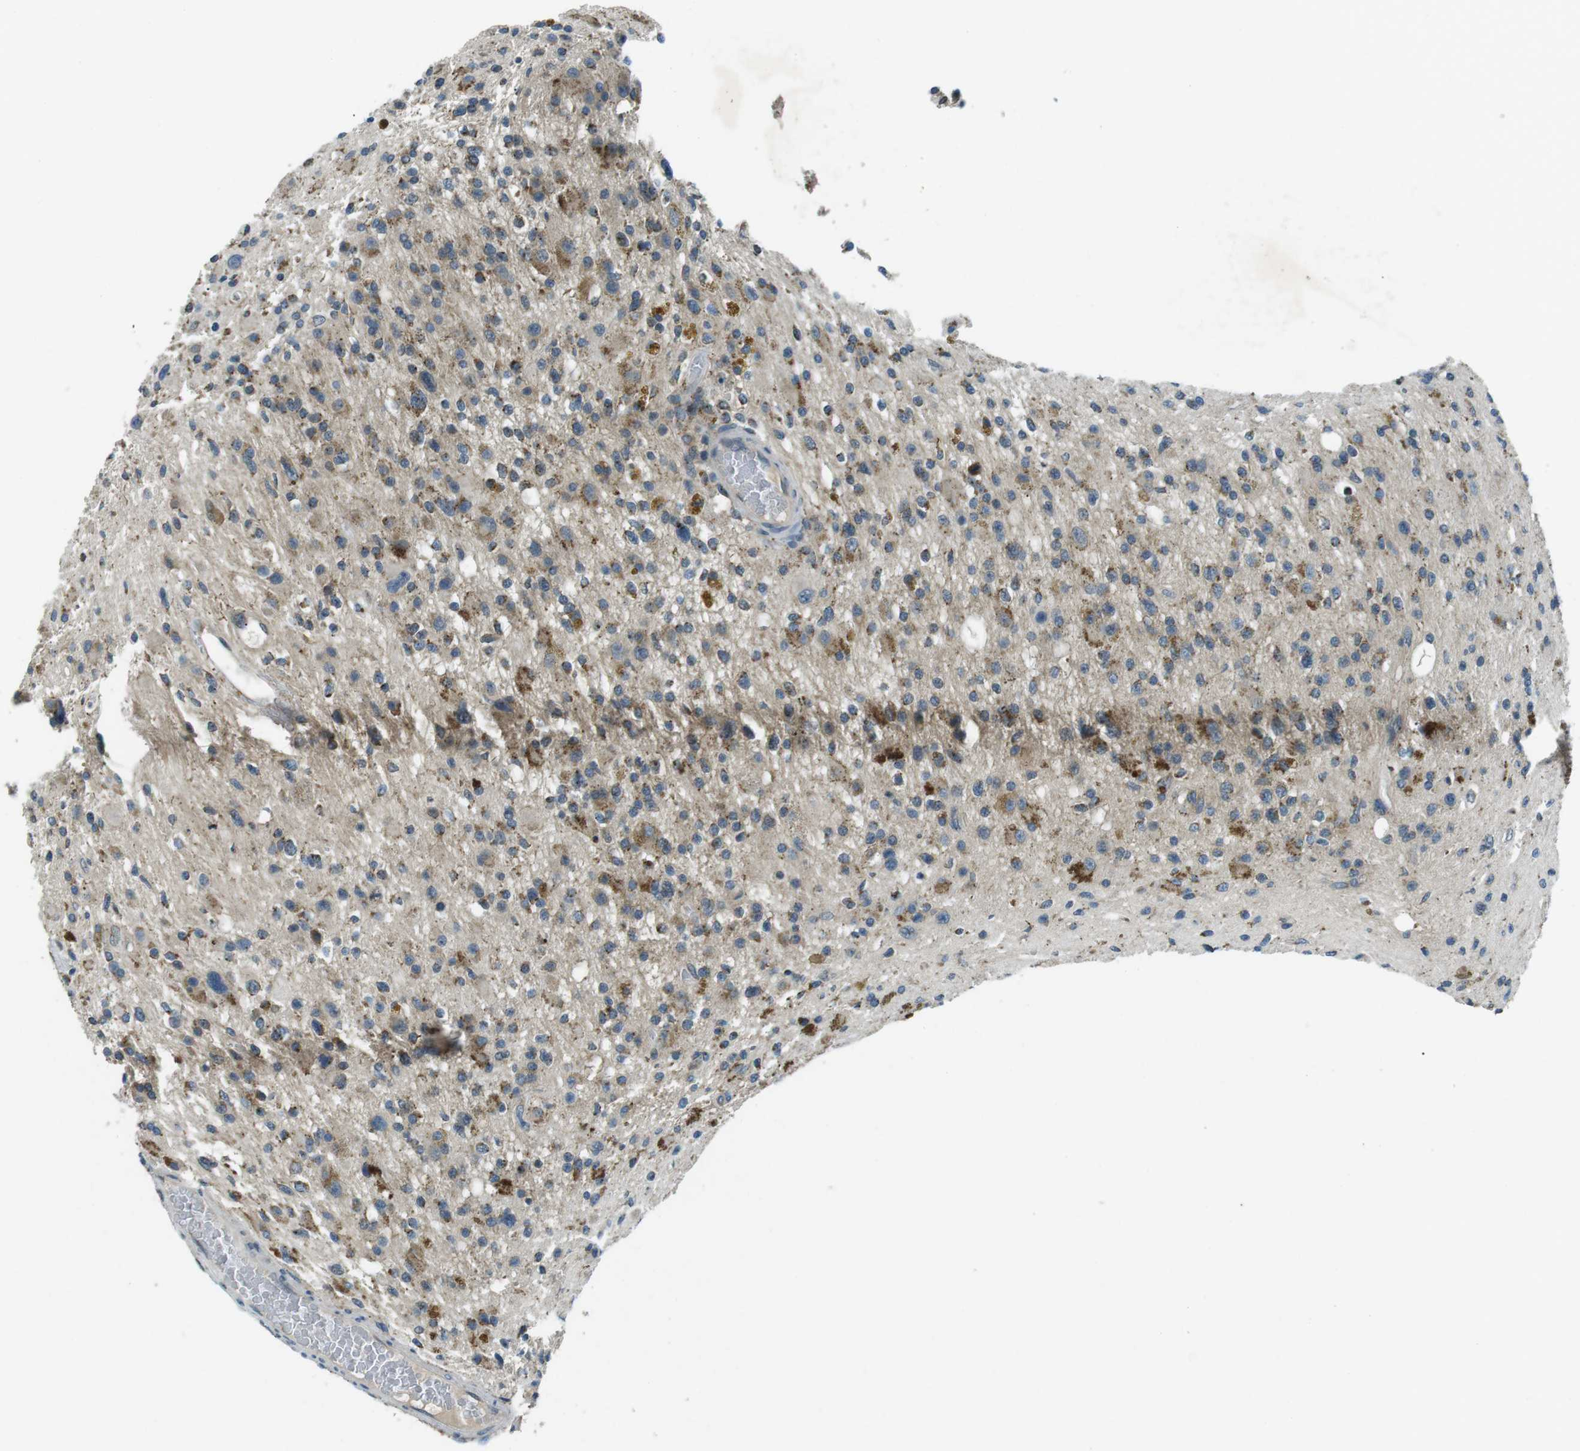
{"staining": {"intensity": "moderate", "quantity": "25%-75%", "location": "cytoplasmic/membranous"}, "tissue": "glioma", "cell_type": "Tumor cells", "image_type": "cancer", "snomed": [{"axis": "morphology", "description": "Glioma, malignant, High grade"}, {"axis": "topography", "description": "Brain"}], "caption": "Moderate cytoplasmic/membranous protein positivity is identified in approximately 25%-75% of tumor cells in malignant glioma (high-grade).", "gene": "FAM3B", "patient": {"sex": "male", "age": 33}}